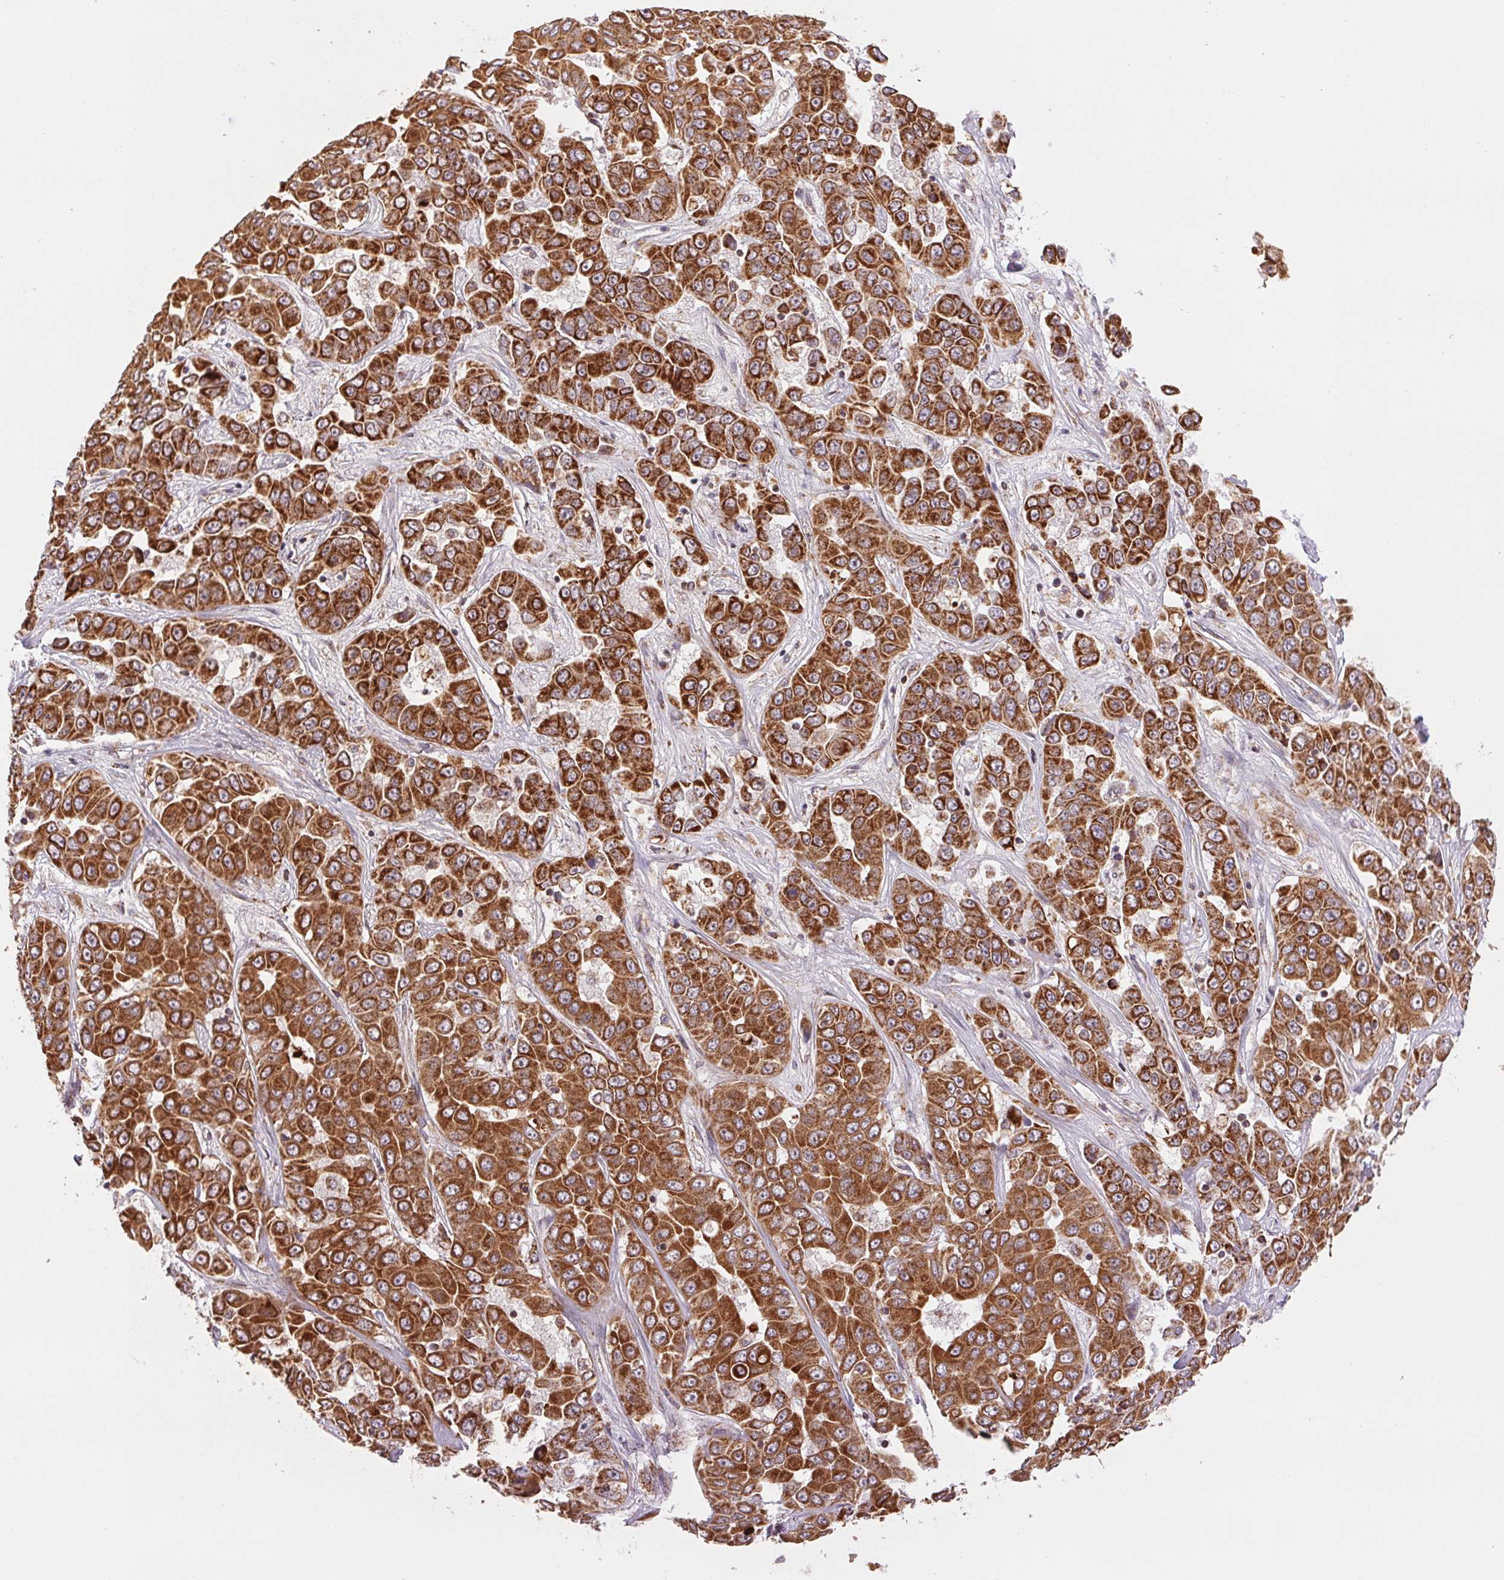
{"staining": {"intensity": "strong", "quantity": ">75%", "location": "cytoplasmic/membranous"}, "tissue": "liver cancer", "cell_type": "Tumor cells", "image_type": "cancer", "snomed": [{"axis": "morphology", "description": "Cholangiocarcinoma"}, {"axis": "topography", "description": "Liver"}], "caption": "Tumor cells display strong cytoplasmic/membranous expression in about >75% of cells in liver cancer.", "gene": "MATCAP1", "patient": {"sex": "female", "age": 52}}